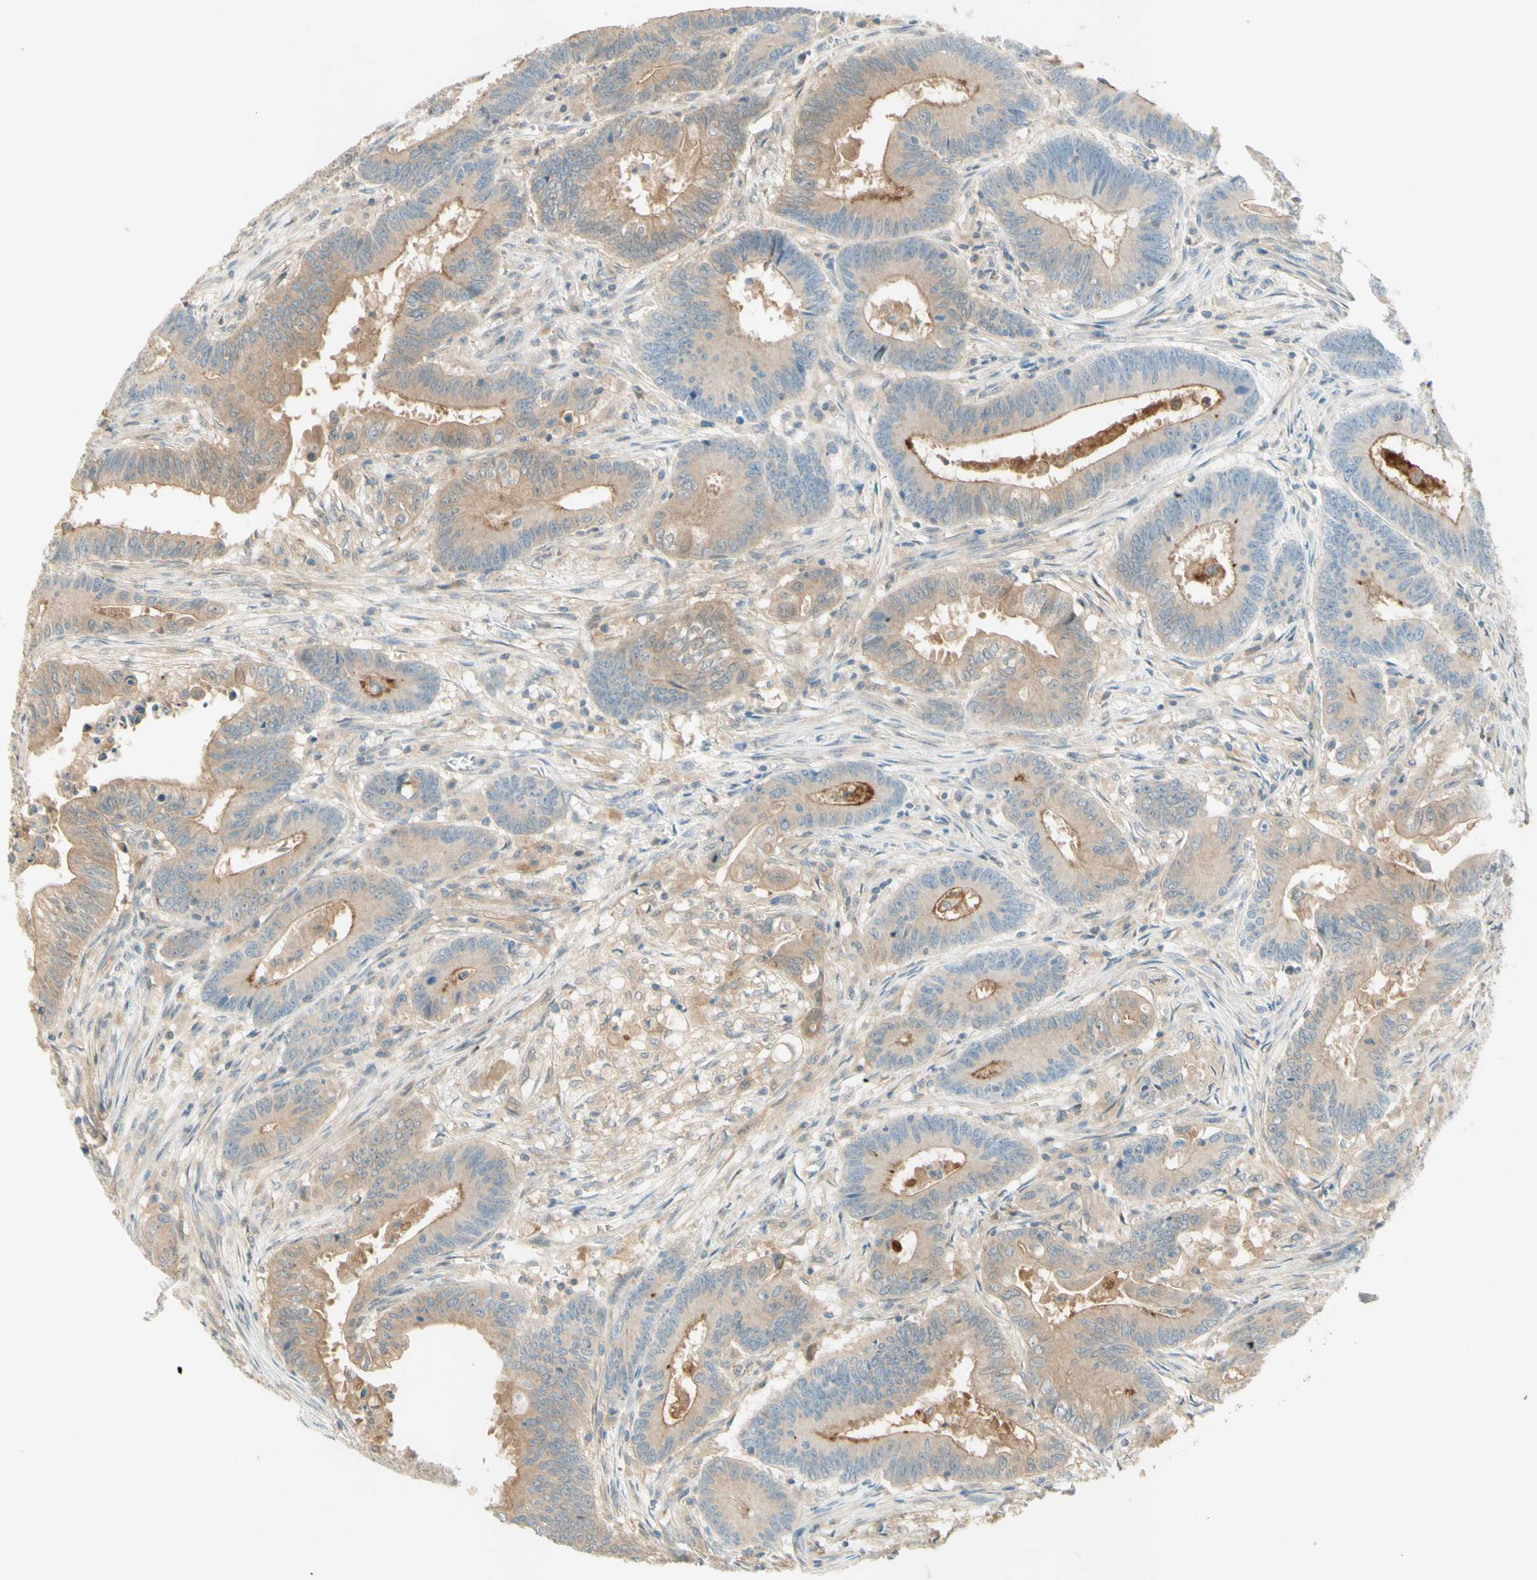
{"staining": {"intensity": "moderate", "quantity": "25%-75%", "location": "cytoplasmic/membranous"}, "tissue": "colorectal cancer", "cell_type": "Tumor cells", "image_type": "cancer", "snomed": [{"axis": "morphology", "description": "Adenocarcinoma, NOS"}, {"axis": "topography", "description": "Colon"}], "caption": "IHC of colorectal adenocarcinoma shows medium levels of moderate cytoplasmic/membranous staining in approximately 25%-75% of tumor cells.", "gene": "PROM1", "patient": {"sex": "male", "age": 45}}